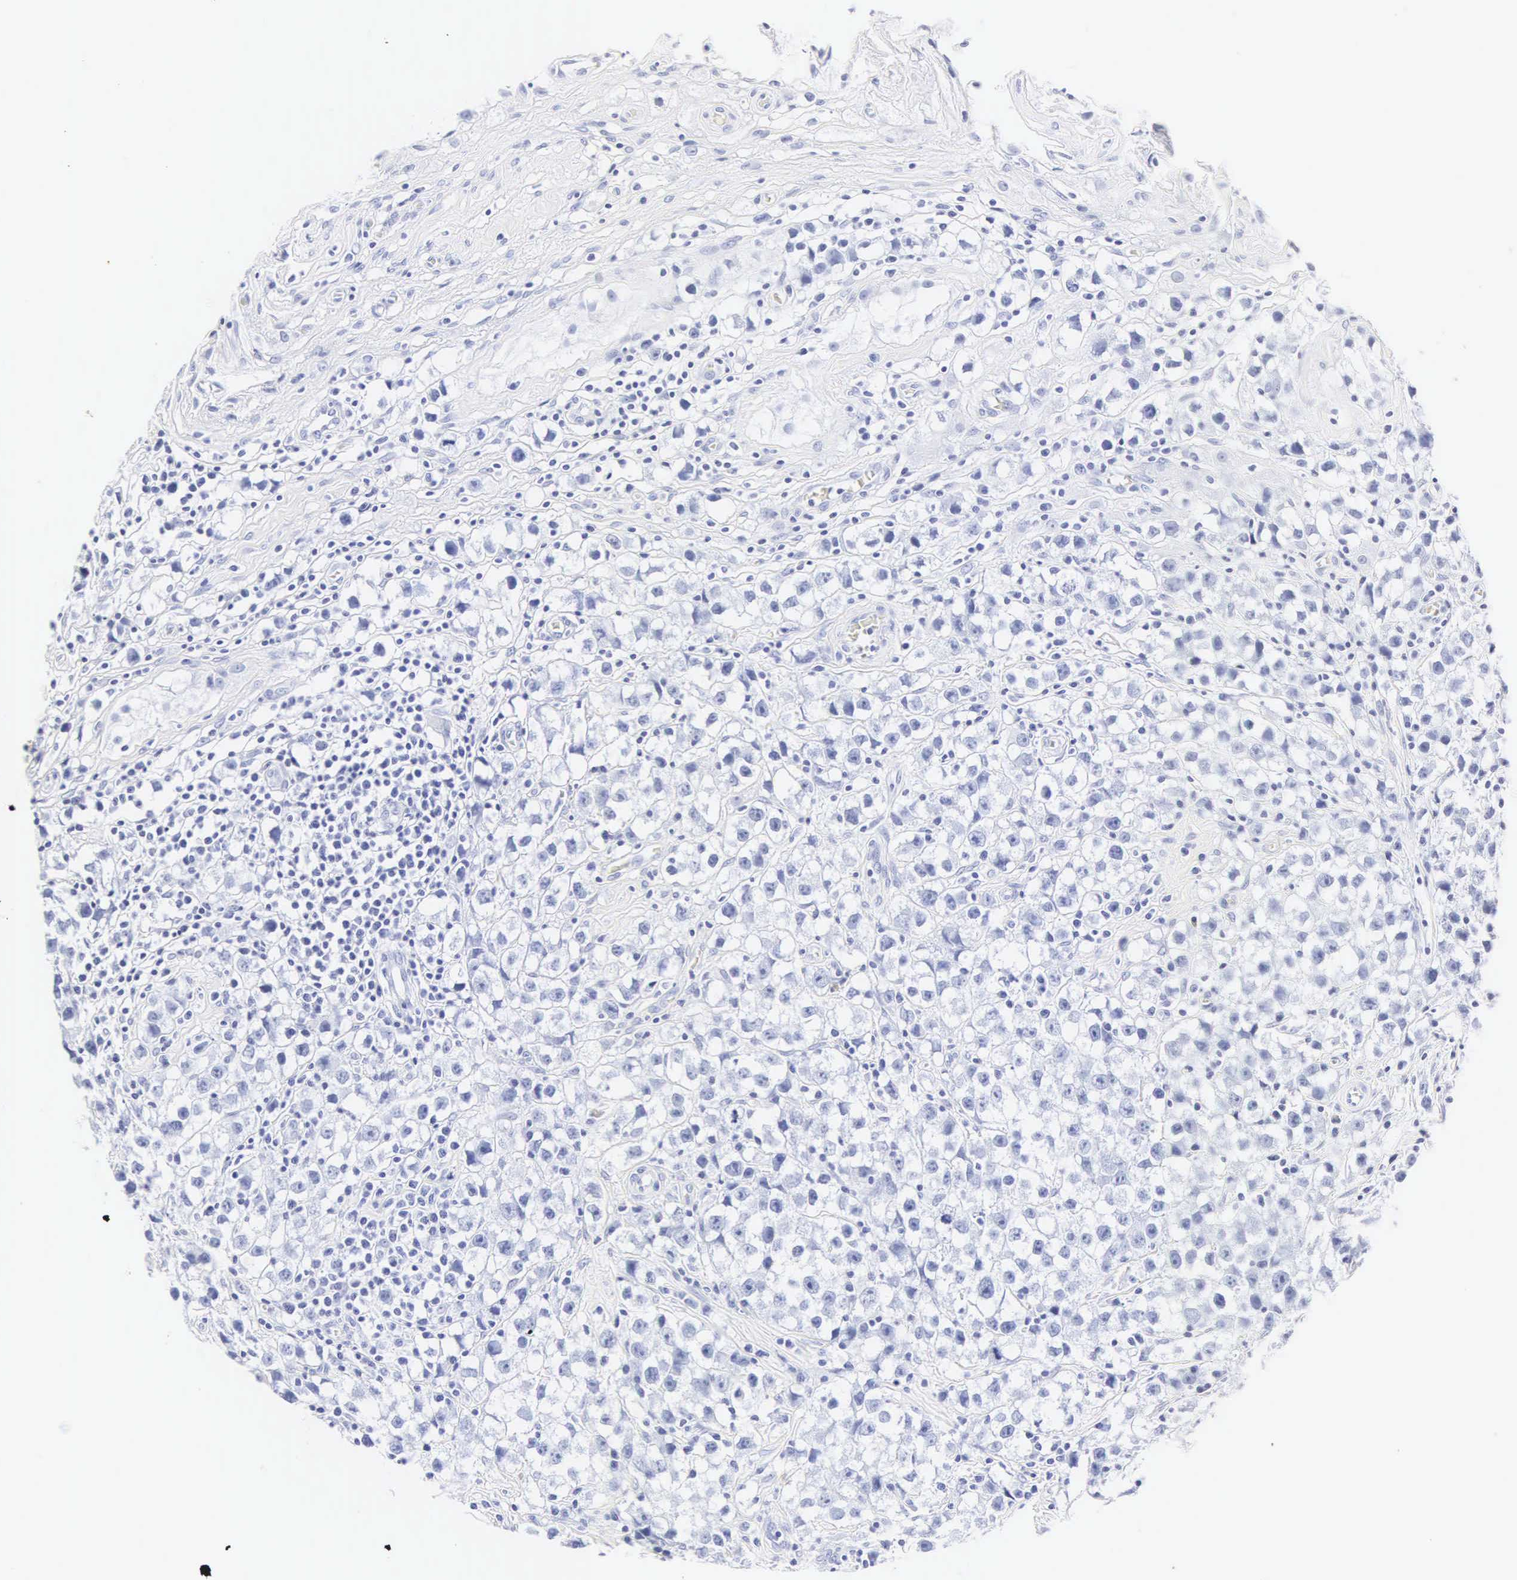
{"staining": {"intensity": "negative", "quantity": "none", "location": "none"}, "tissue": "testis cancer", "cell_type": "Tumor cells", "image_type": "cancer", "snomed": [{"axis": "morphology", "description": "Seminoma, NOS"}, {"axis": "topography", "description": "Testis"}], "caption": "Immunohistochemical staining of human seminoma (testis) reveals no significant expression in tumor cells.", "gene": "INS", "patient": {"sex": "male", "age": 35}}